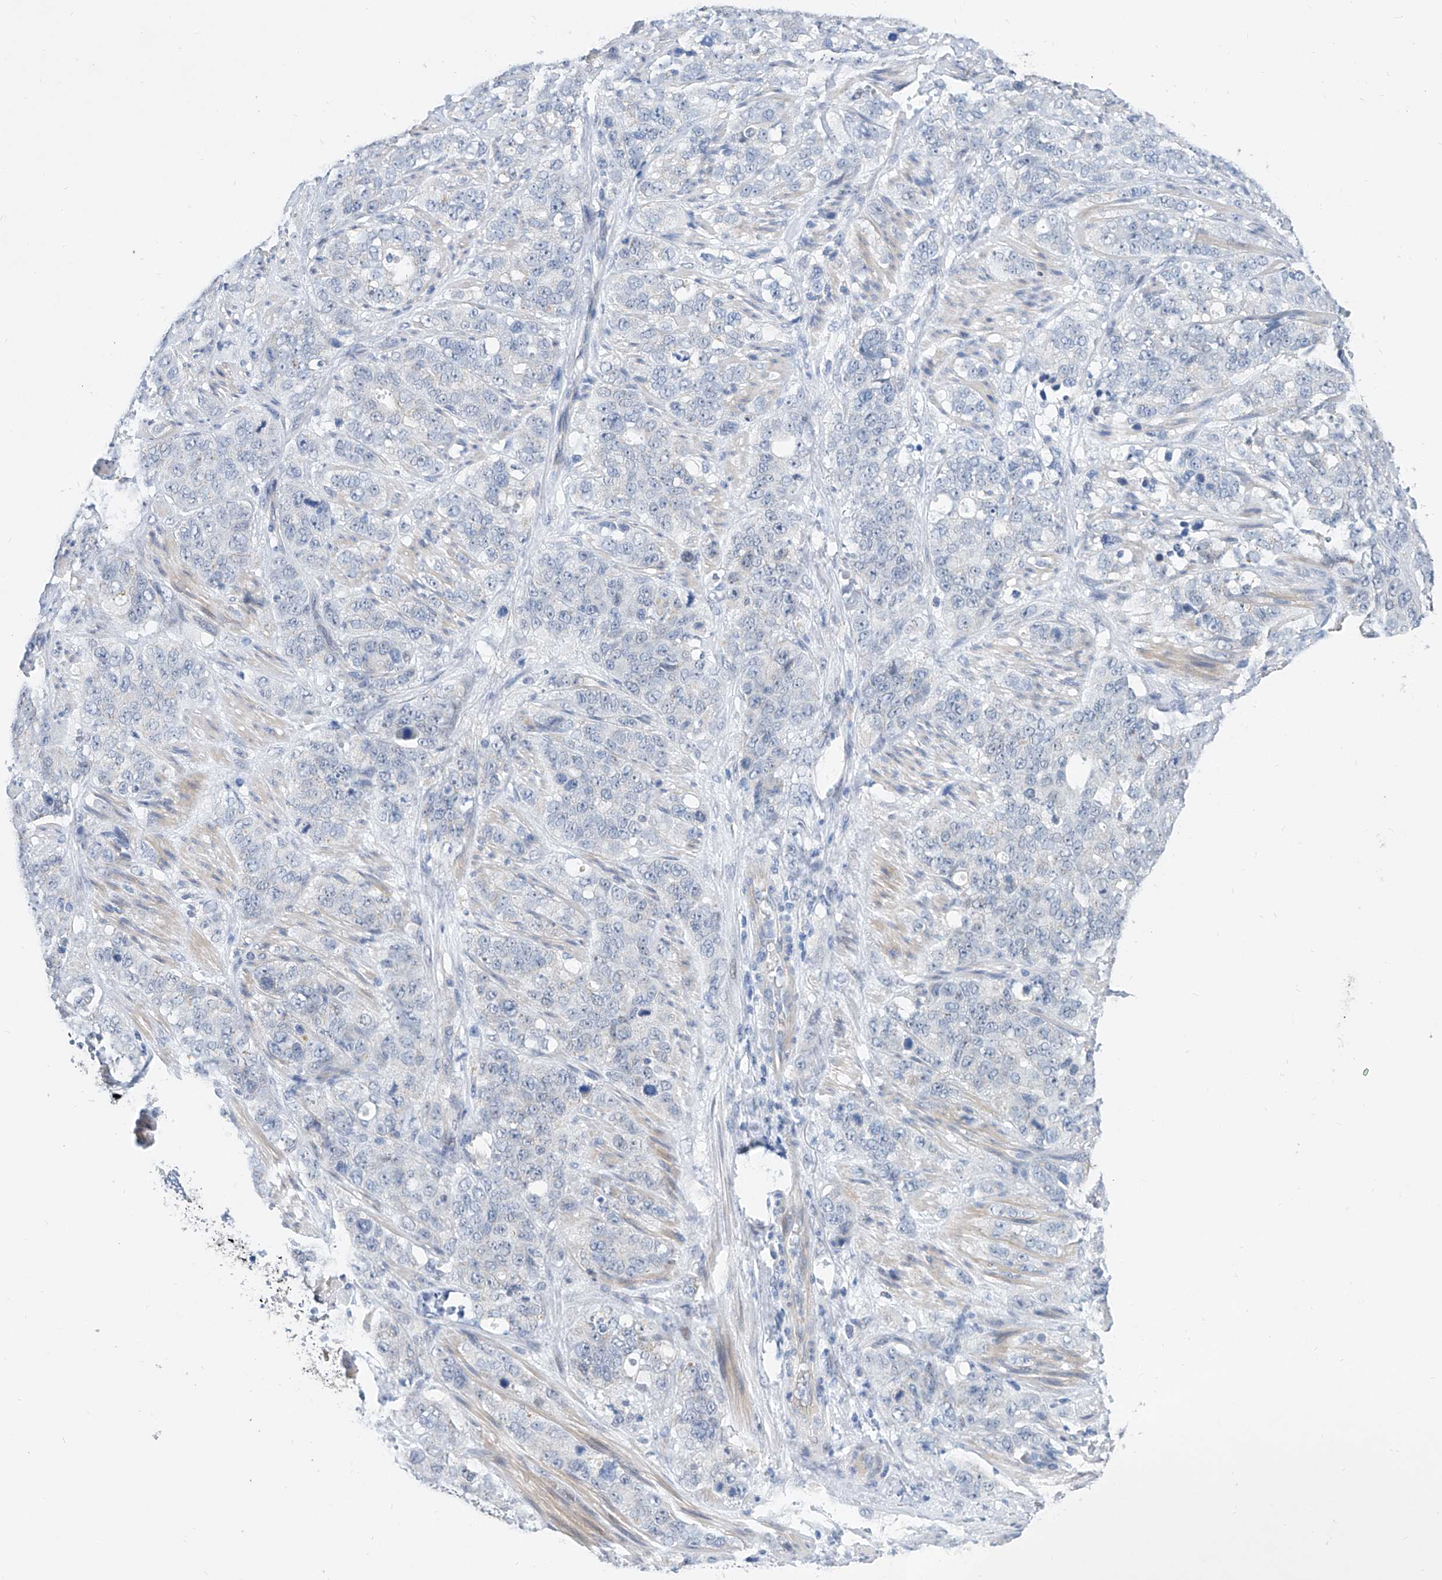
{"staining": {"intensity": "negative", "quantity": "none", "location": "none"}, "tissue": "stomach cancer", "cell_type": "Tumor cells", "image_type": "cancer", "snomed": [{"axis": "morphology", "description": "Adenocarcinoma, NOS"}, {"axis": "topography", "description": "Stomach"}], "caption": "Immunohistochemistry of human stomach cancer (adenocarcinoma) reveals no positivity in tumor cells.", "gene": "BPTF", "patient": {"sex": "male", "age": 48}}